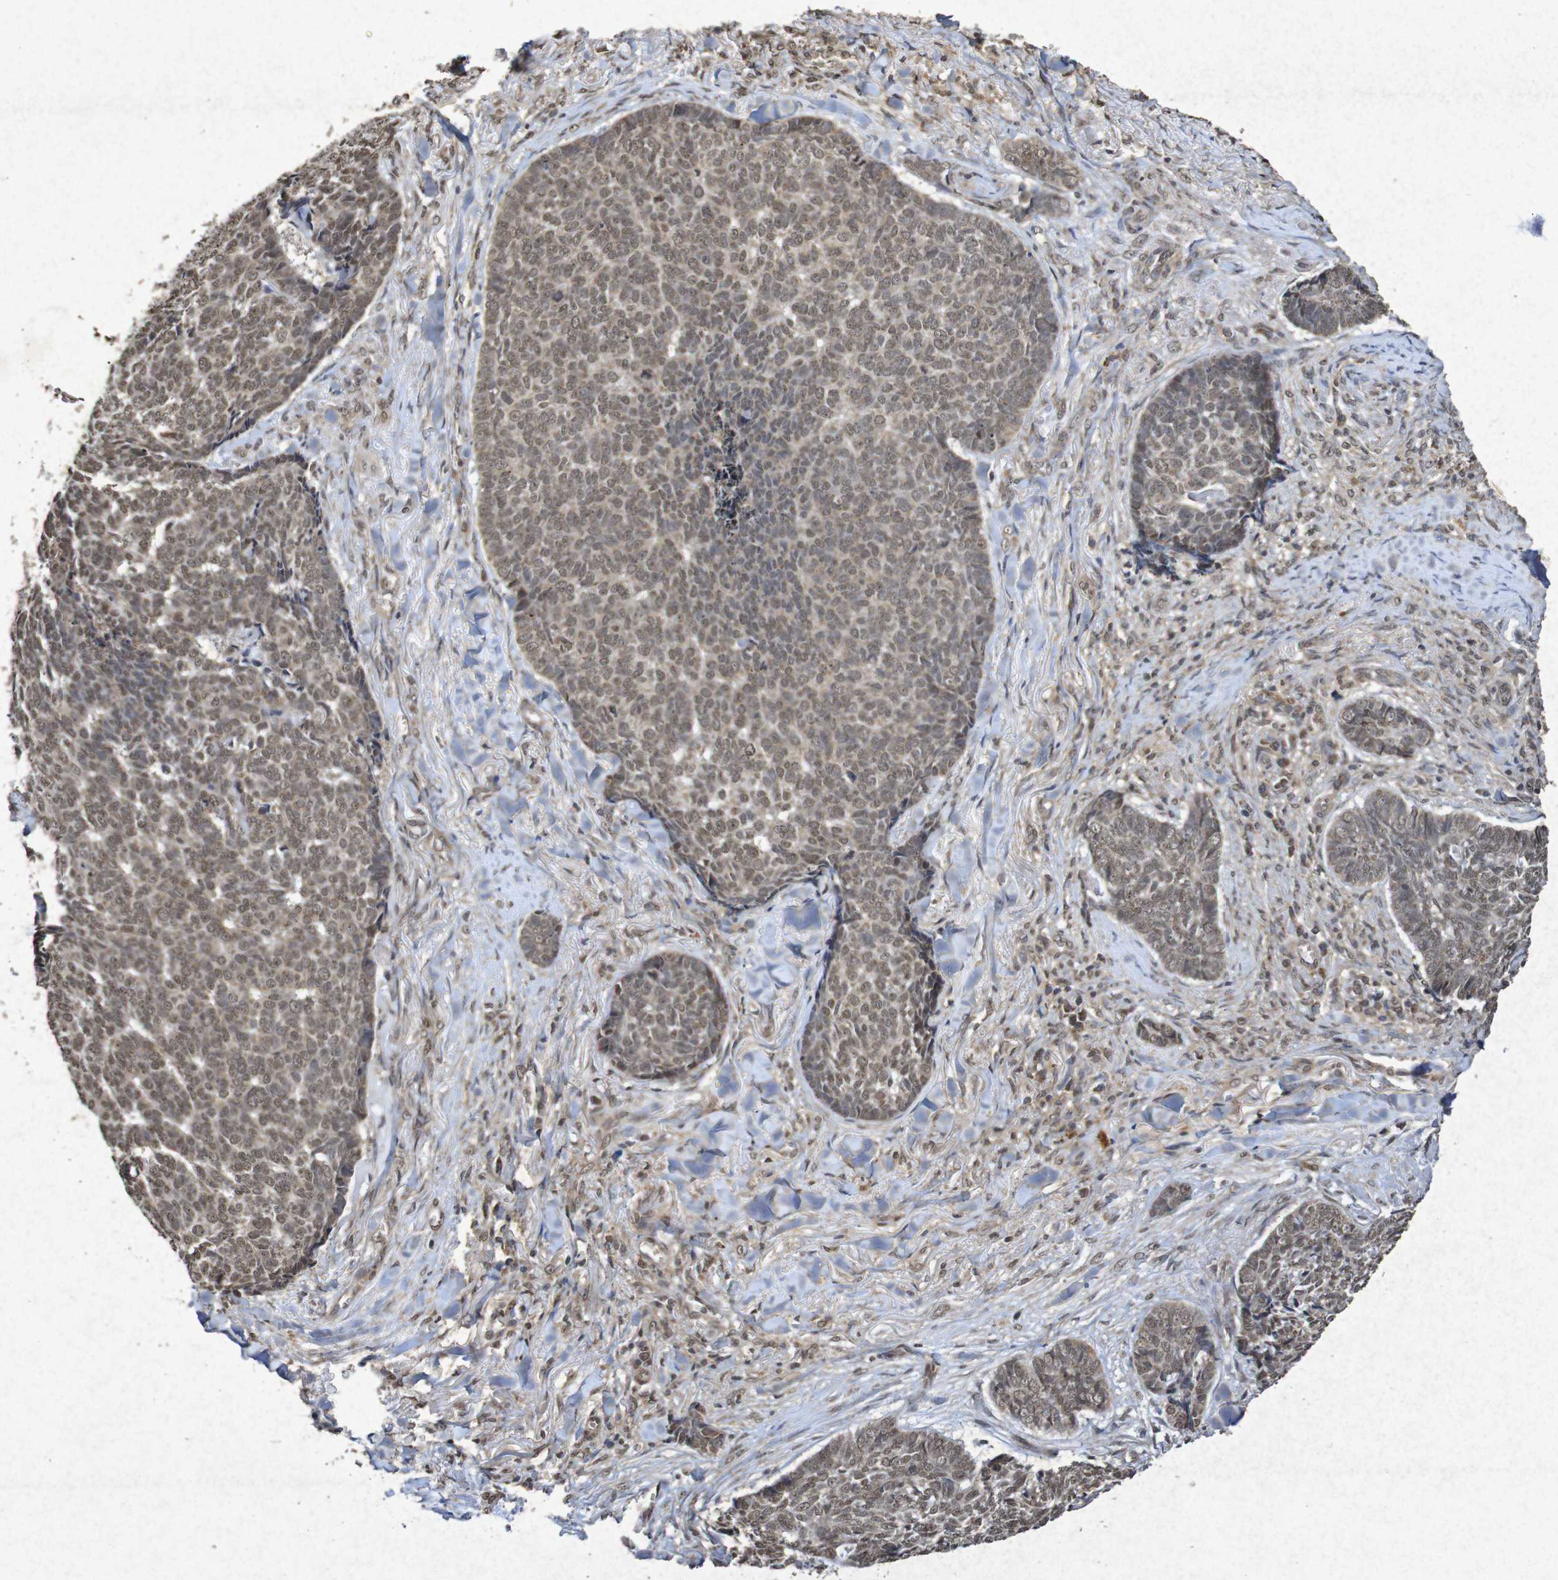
{"staining": {"intensity": "moderate", "quantity": ">75%", "location": "cytoplasmic/membranous,nuclear"}, "tissue": "skin cancer", "cell_type": "Tumor cells", "image_type": "cancer", "snomed": [{"axis": "morphology", "description": "Basal cell carcinoma"}, {"axis": "topography", "description": "Skin"}], "caption": "Immunohistochemical staining of human skin cancer (basal cell carcinoma) demonstrates medium levels of moderate cytoplasmic/membranous and nuclear expression in about >75% of tumor cells.", "gene": "GUCY1A2", "patient": {"sex": "male", "age": 84}}